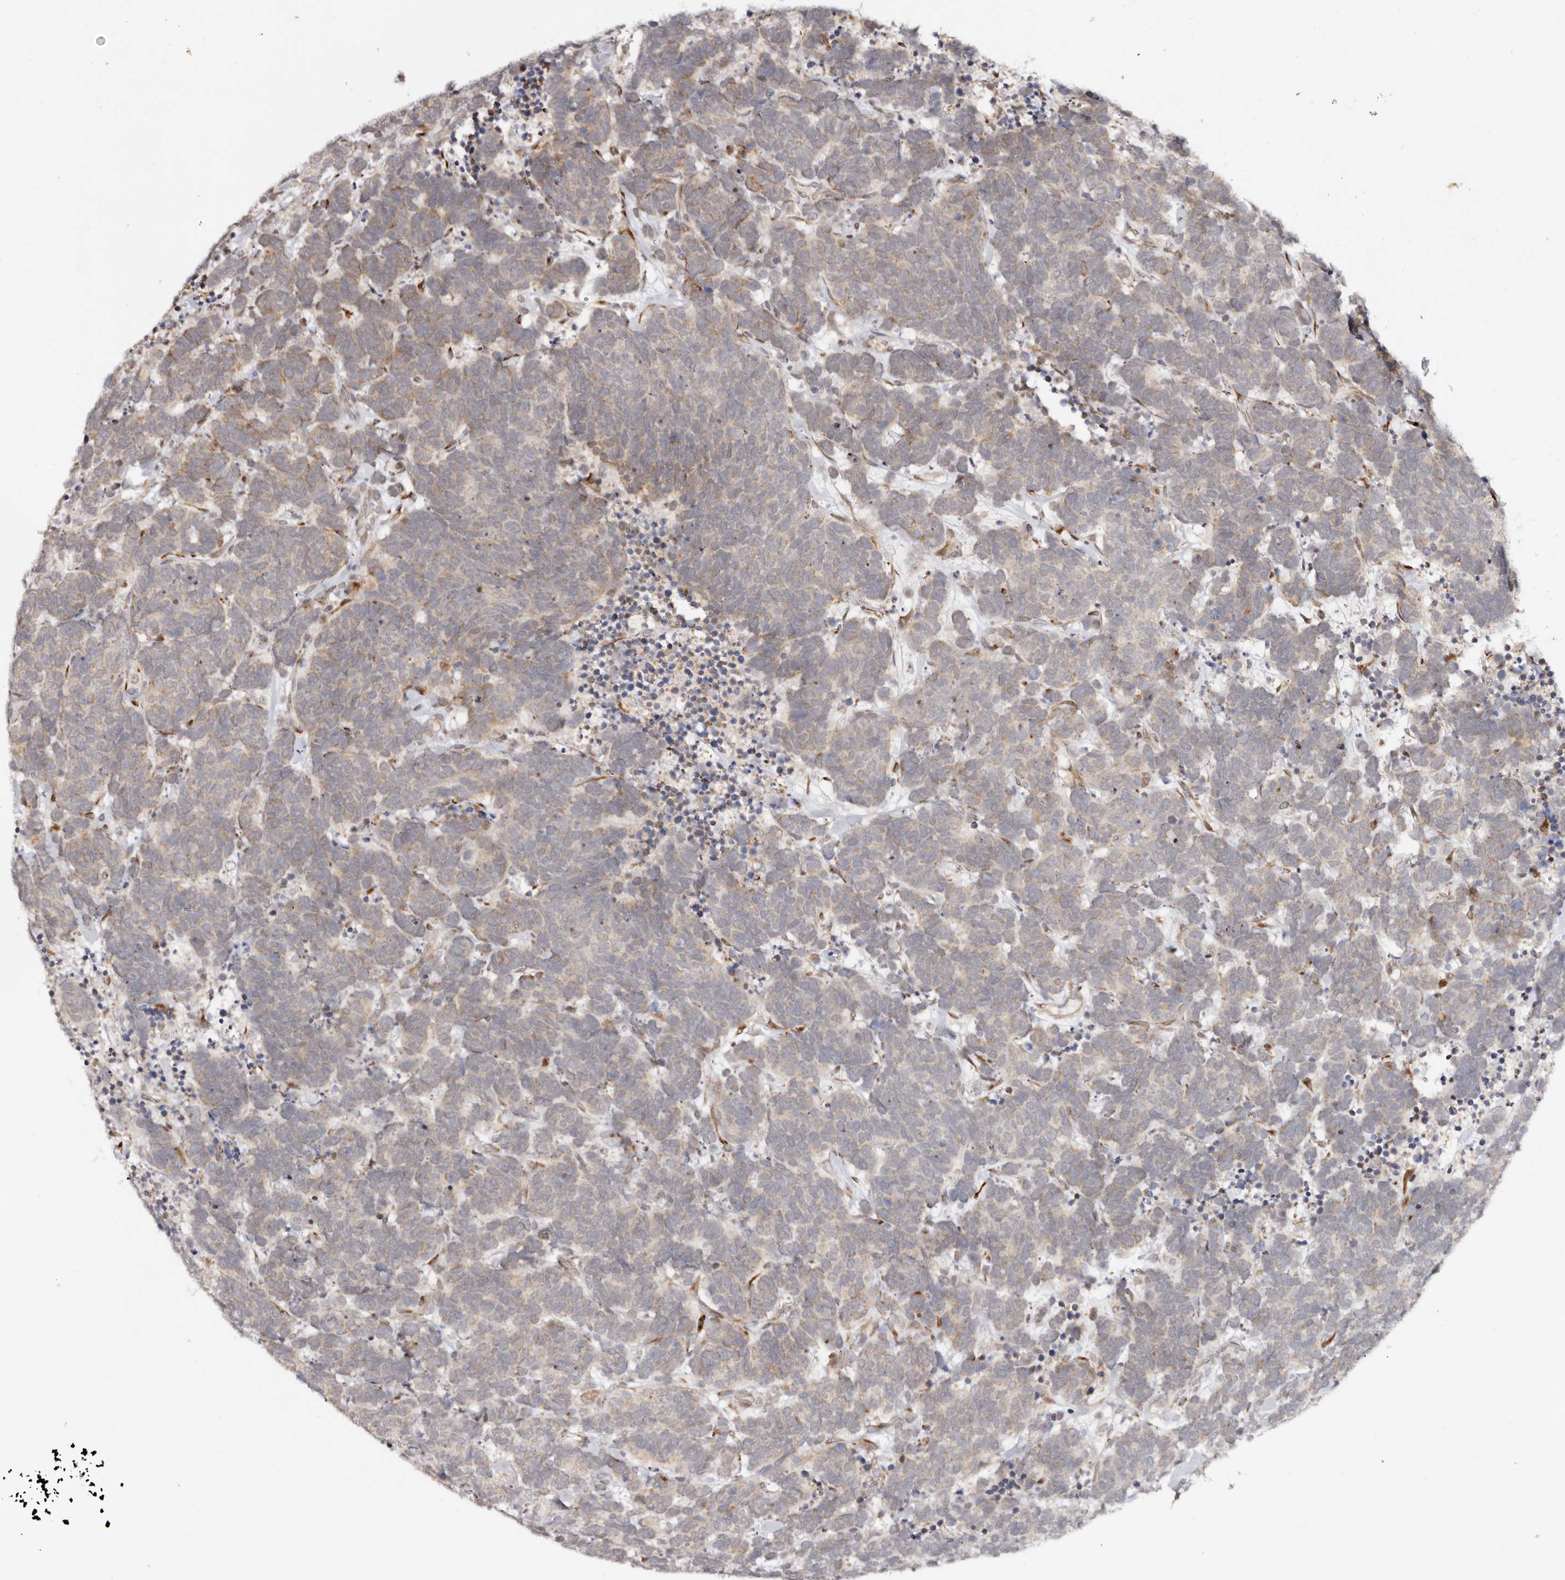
{"staining": {"intensity": "weak", "quantity": ">75%", "location": "cytoplasmic/membranous"}, "tissue": "carcinoid", "cell_type": "Tumor cells", "image_type": "cancer", "snomed": [{"axis": "morphology", "description": "Carcinoma, NOS"}, {"axis": "morphology", "description": "Carcinoid, malignant, NOS"}, {"axis": "topography", "description": "Urinary bladder"}], "caption": "Immunohistochemical staining of carcinoid displays low levels of weak cytoplasmic/membranous protein expression in approximately >75% of tumor cells. The staining was performed using DAB (3,3'-diaminobenzidine) to visualize the protein expression in brown, while the nuclei were stained in blue with hematoxylin (Magnification: 20x).", "gene": "BCL2L15", "patient": {"sex": "male", "age": 57}}